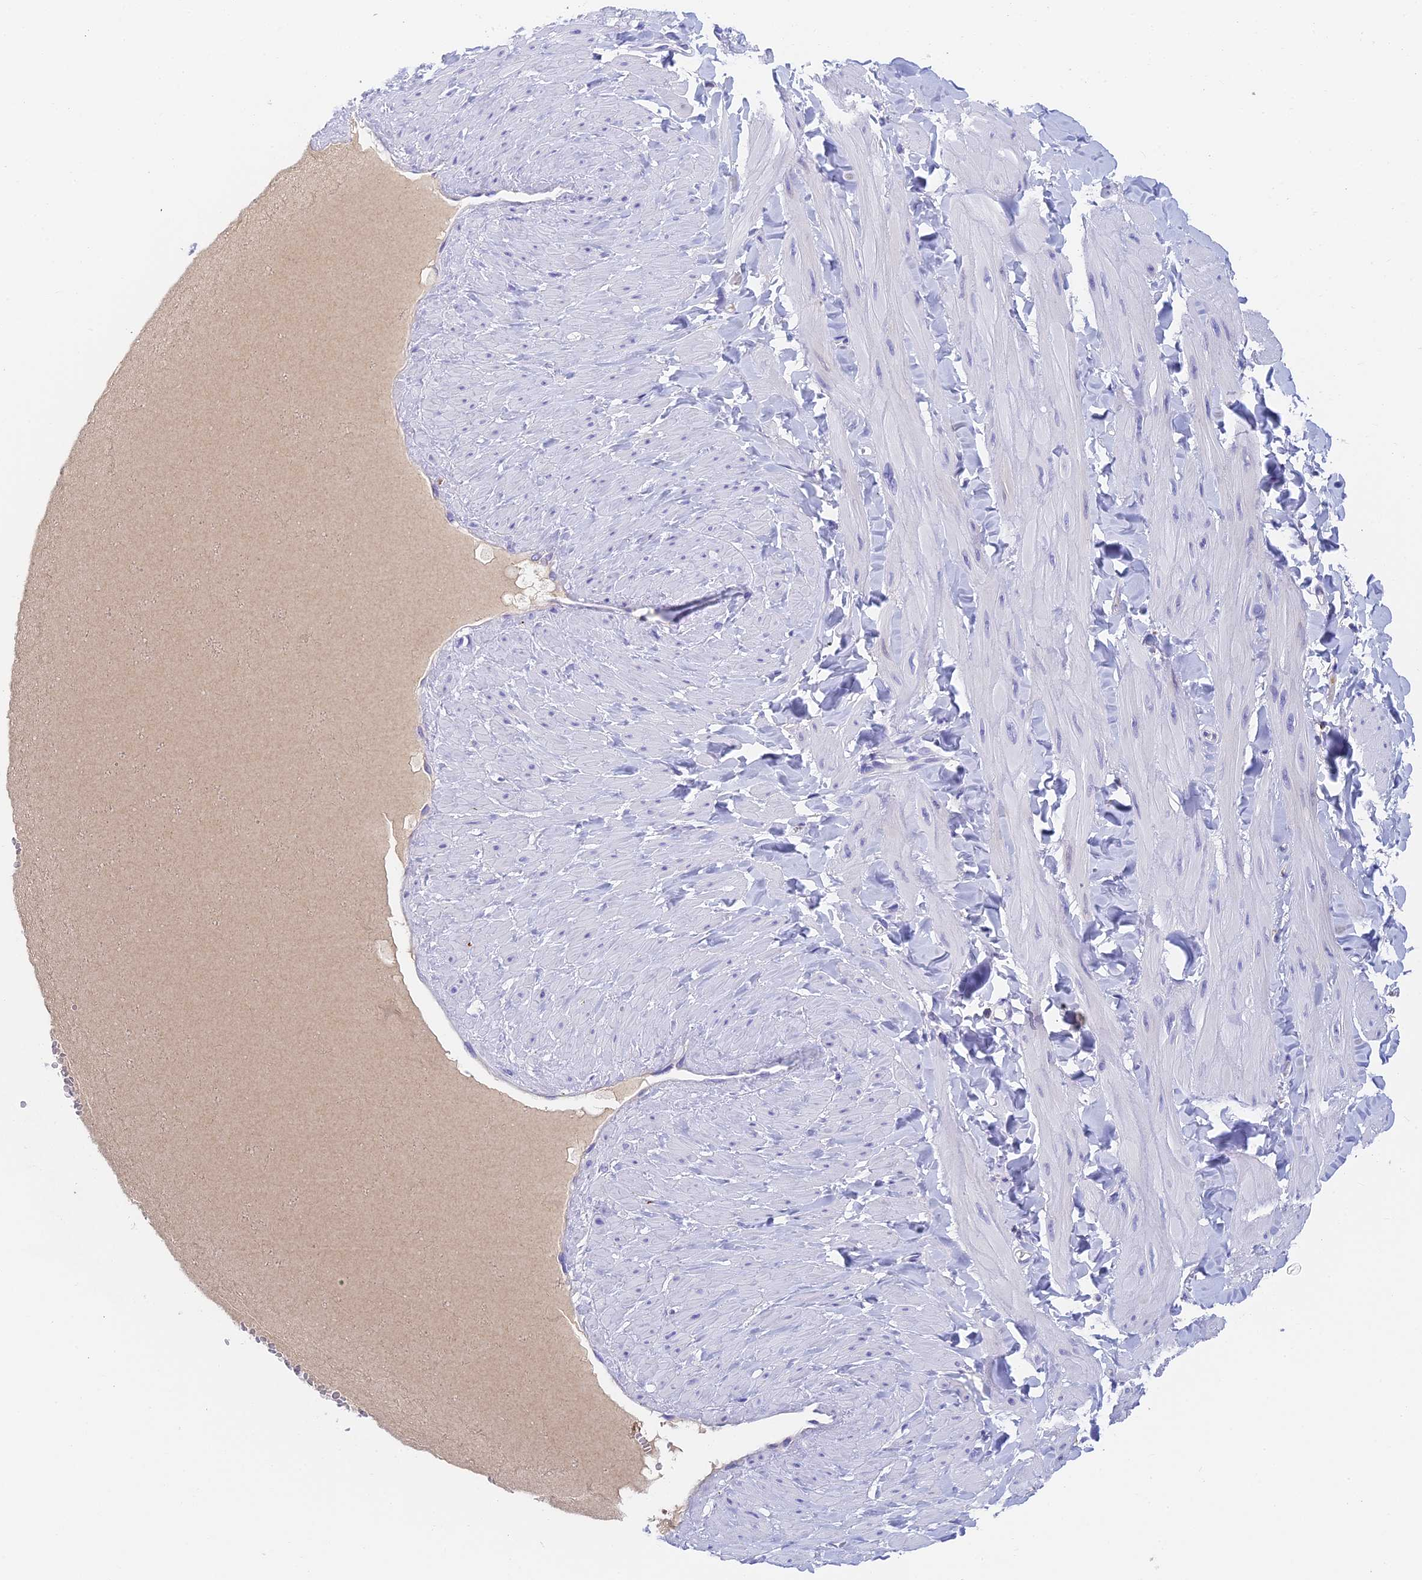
{"staining": {"intensity": "negative", "quantity": "none", "location": "none"}, "tissue": "adipose tissue", "cell_type": "Adipocytes", "image_type": "normal", "snomed": [{"axis": "morphology", "description": "Normal tissue, NOS"}, {"axis": "topography", "description": "Adipose tissue"}, {"axis": "topography", "description": "Vascular tissue"}, {"axis": "topography", "description": "Peripheral nerve tissue"}], "caption": "Photomicrograph shows no protein positivity in adipocytes of benign adipose tissue.", "gene": "ADAMTS13", "patient": {"sex": "male", "age": 25}}